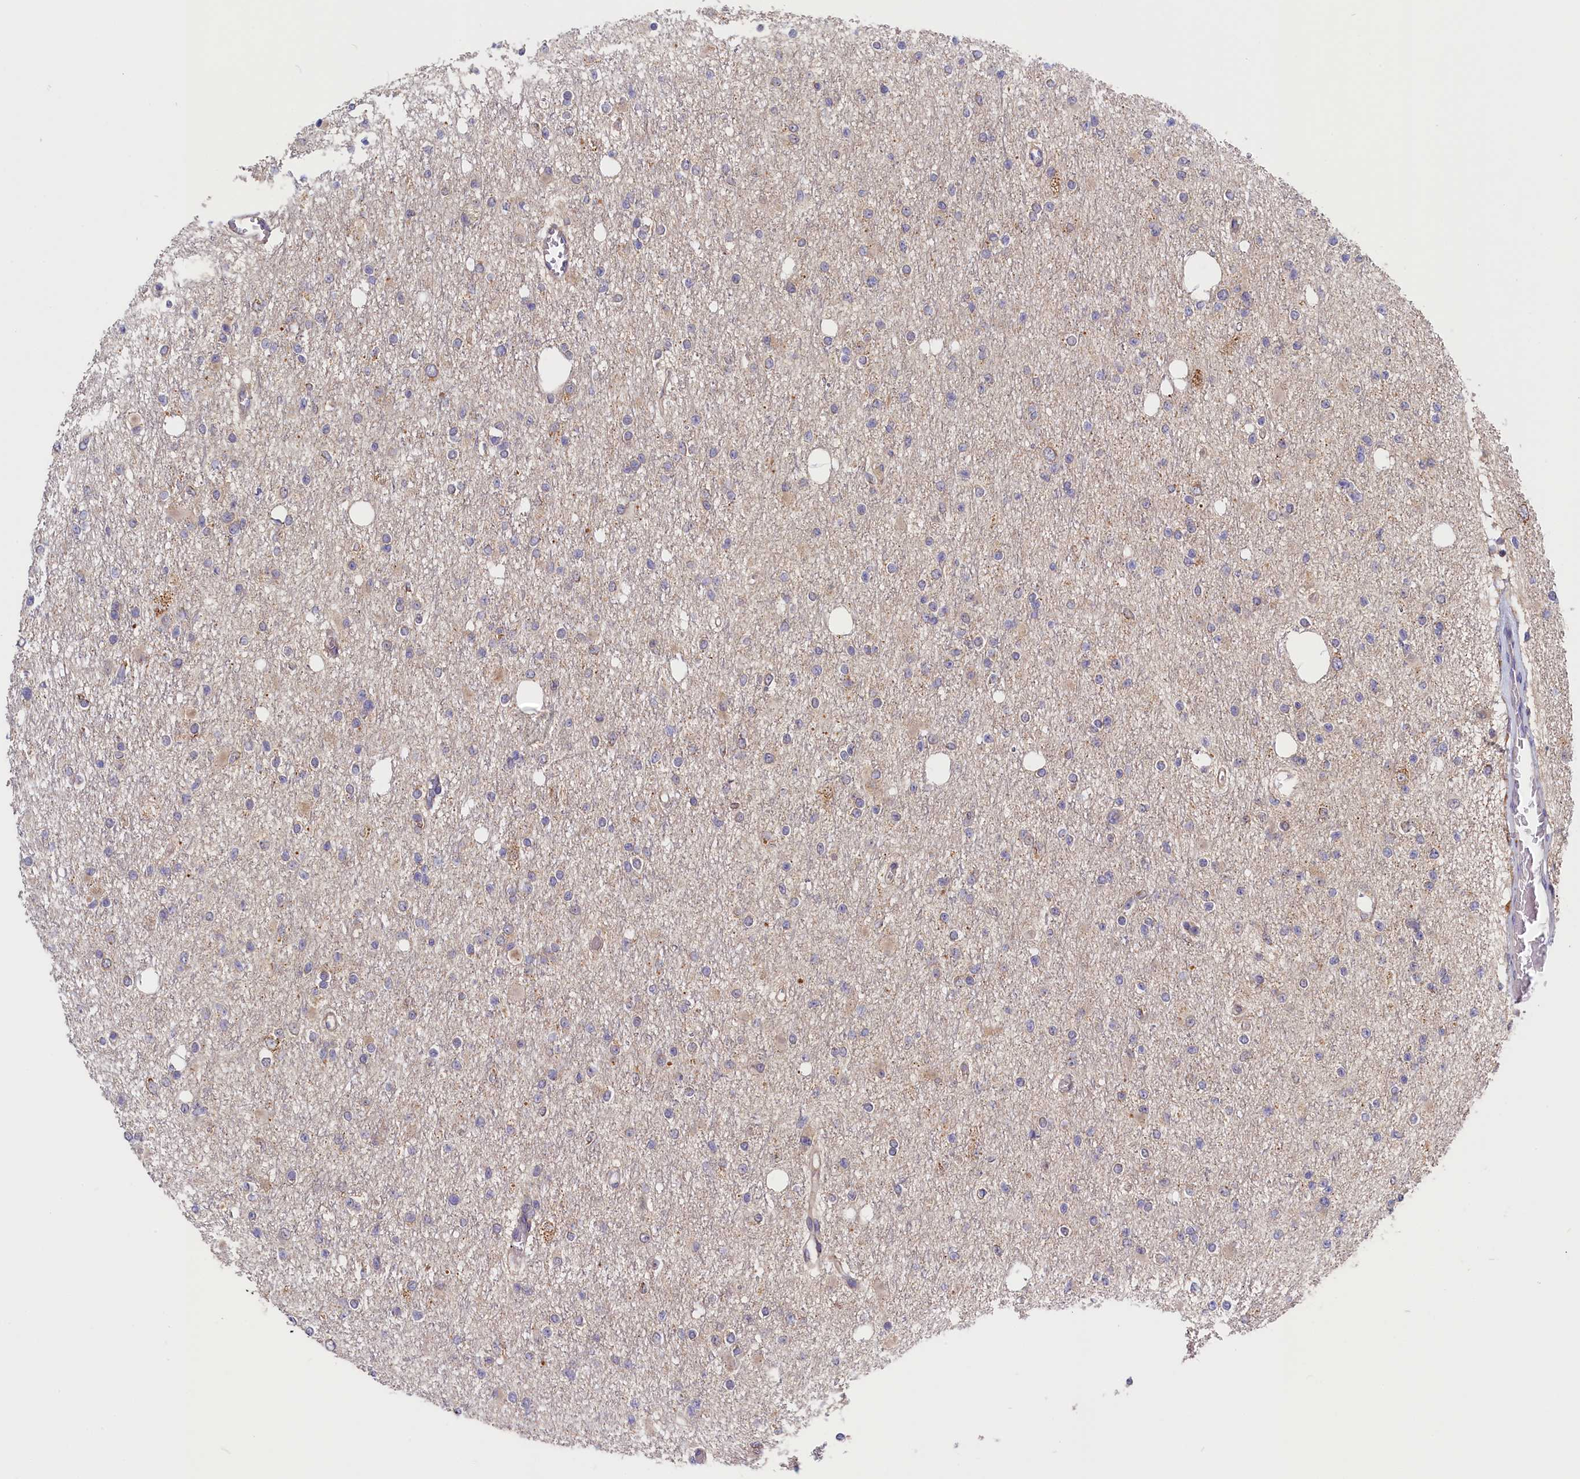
{"staining": {"intensity": "weak", "quantity": "<25%", "location": "cytoplasmic/membranous"}, "tissue": "glioma", "cell_type": "Tumor cells", "image_type": "cancer", "snomed": [{"axis": "morphology", "description": "Glioma, malignant, Low grade"}, {"axis": "topography", "description": "Brain"}], "caption": "This micrograph is of glioma stained with IHC to label a protein in brown with the nuclei are counter-stained blue. There is no staining in tumor cells. (Stains: DAB (3,3'-diaminobenzidine) IHC with hematoxylin counter stain, Microscopy: brightfield microscopy at high magnification).", "gene": "CEP44", "patient": {"sex": "female", "age": 22}}